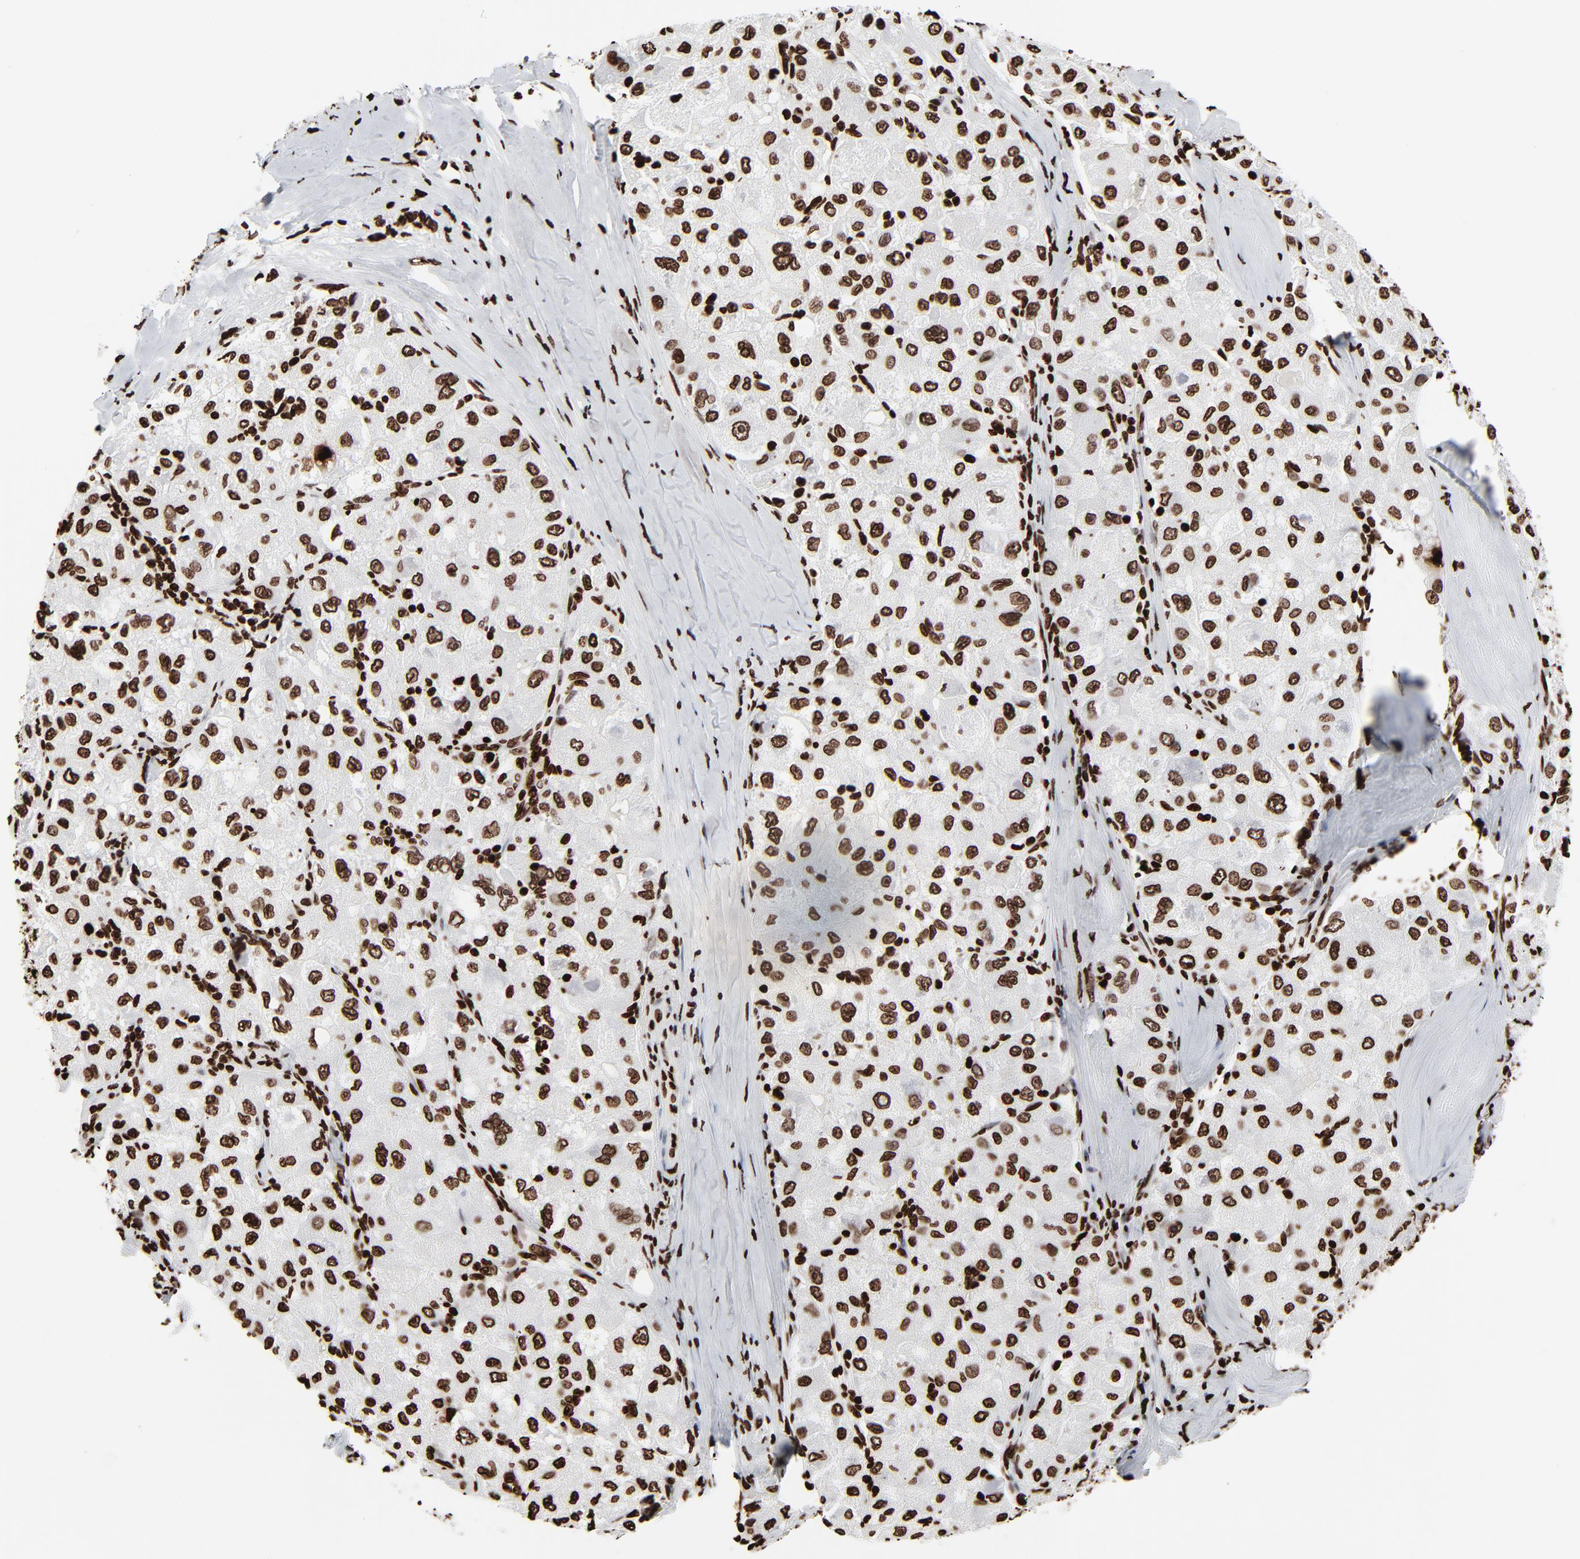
{"staining": {"intensity": "strong", "quantity": ">75%", "location": "nuclear"}, "tissue": "liver cancer", "cell_type": "Tumor cells", "image_type": "cancer", "snomed": [{"axis": "morphology", "description": "Carcinoma, Hepatocellular, NOS"}, {"axis": "topography", "description": "Liver"}], "caption": "DAB (3,3'-diaminobenzidine) immunohistochemical staining of human liver cancer (hepatocellular carcinoma) shows strong nuclear protein positivity in approximately >75% of tumor cells.", "gene": "H3-4", "patient": {"sex": "male", "age": 80}}